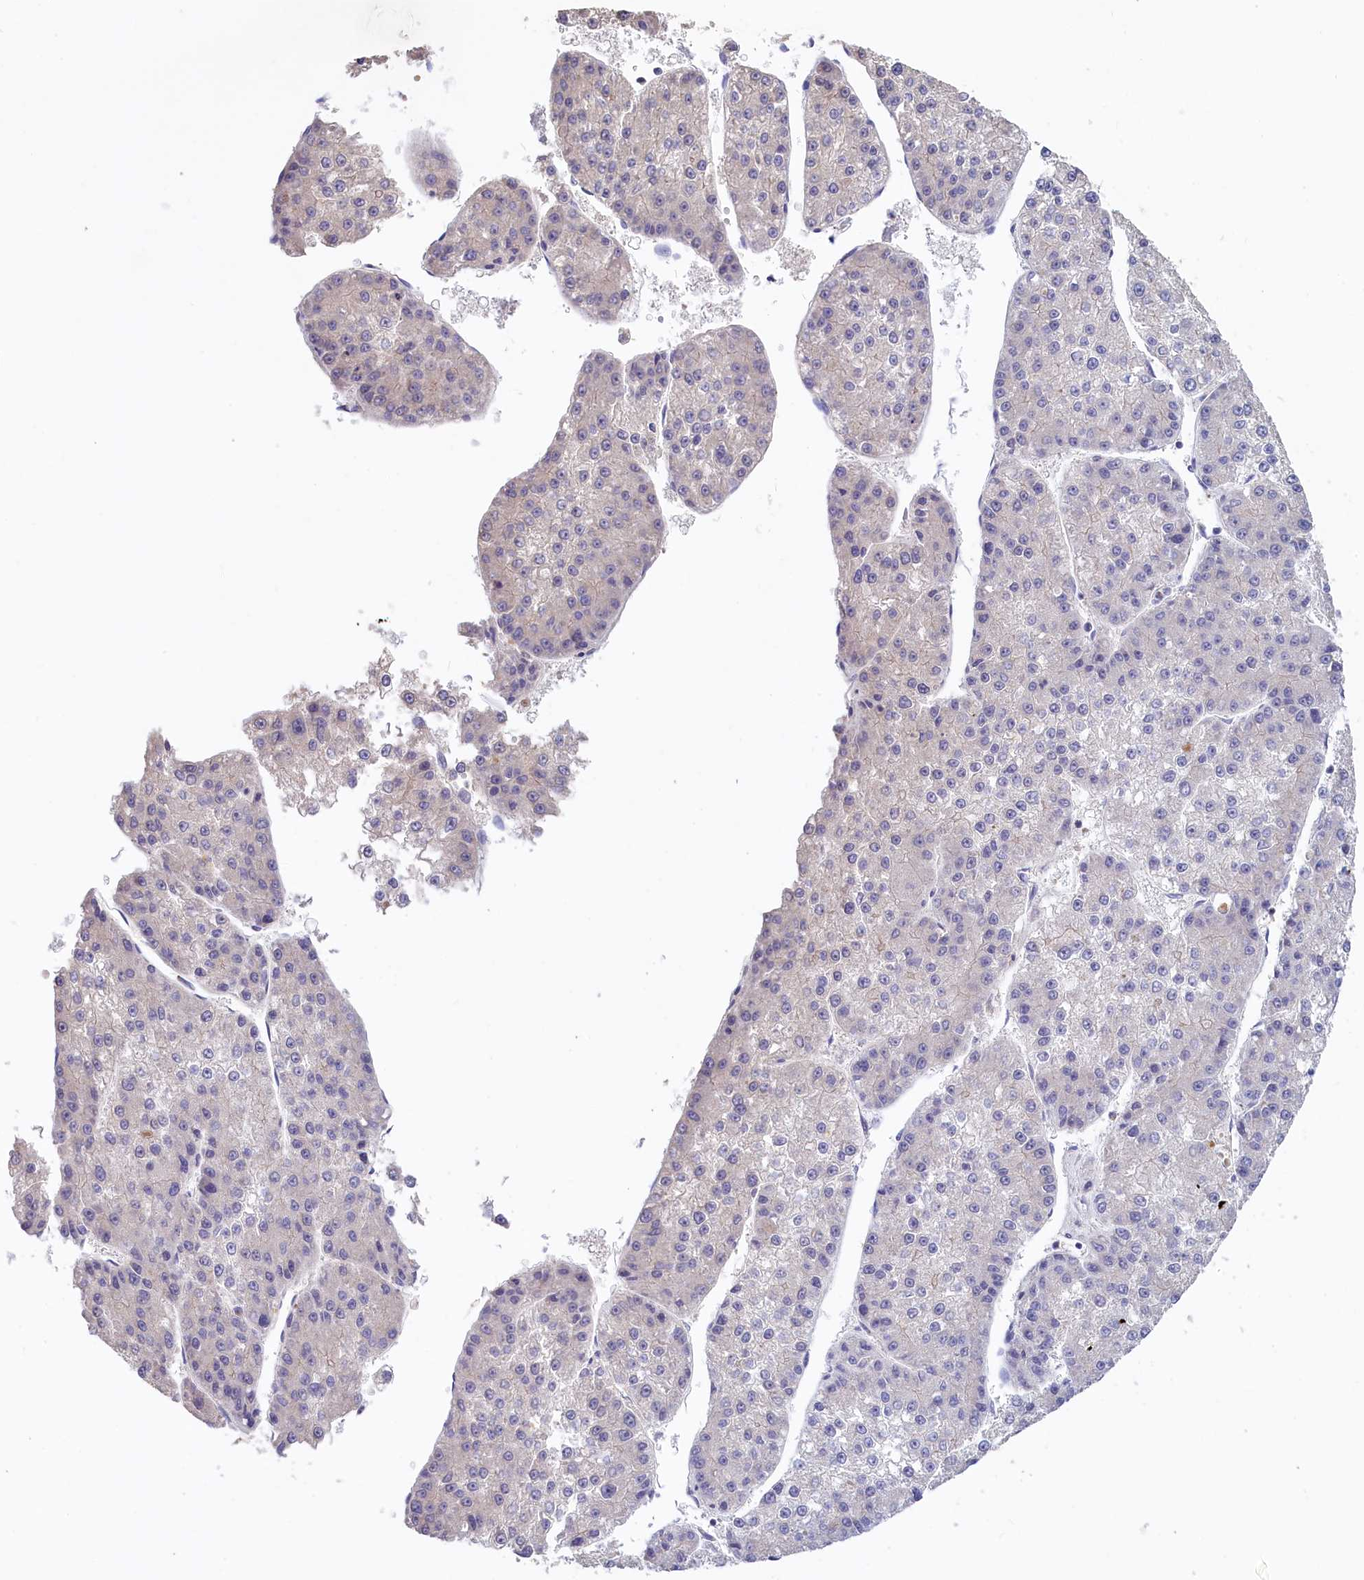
{"staining": {"intensity": "negative", "quantity": "none", "location": "none"}, "tissue": "liver cancer", "cell_type": "Tumor cells", "image_type": "cancer", "snomed": [{"axis": "morphology", "description": "Carcinoma, Hepatocellular, NOS"}, {"axis": "topography", "description": "Liver"}], "caption": "Immunohistochemical staining of human liver cancer shows no significant expression in tumor cells. Brightfield microscopy of immunohistochemistry stained with DAB (3,3'-diaminobenzidine) (brown) and hematoxylin (blue), captured at high magnification.", "gene": "HYKK", "patient": {"sex": "female", "age": 73}}